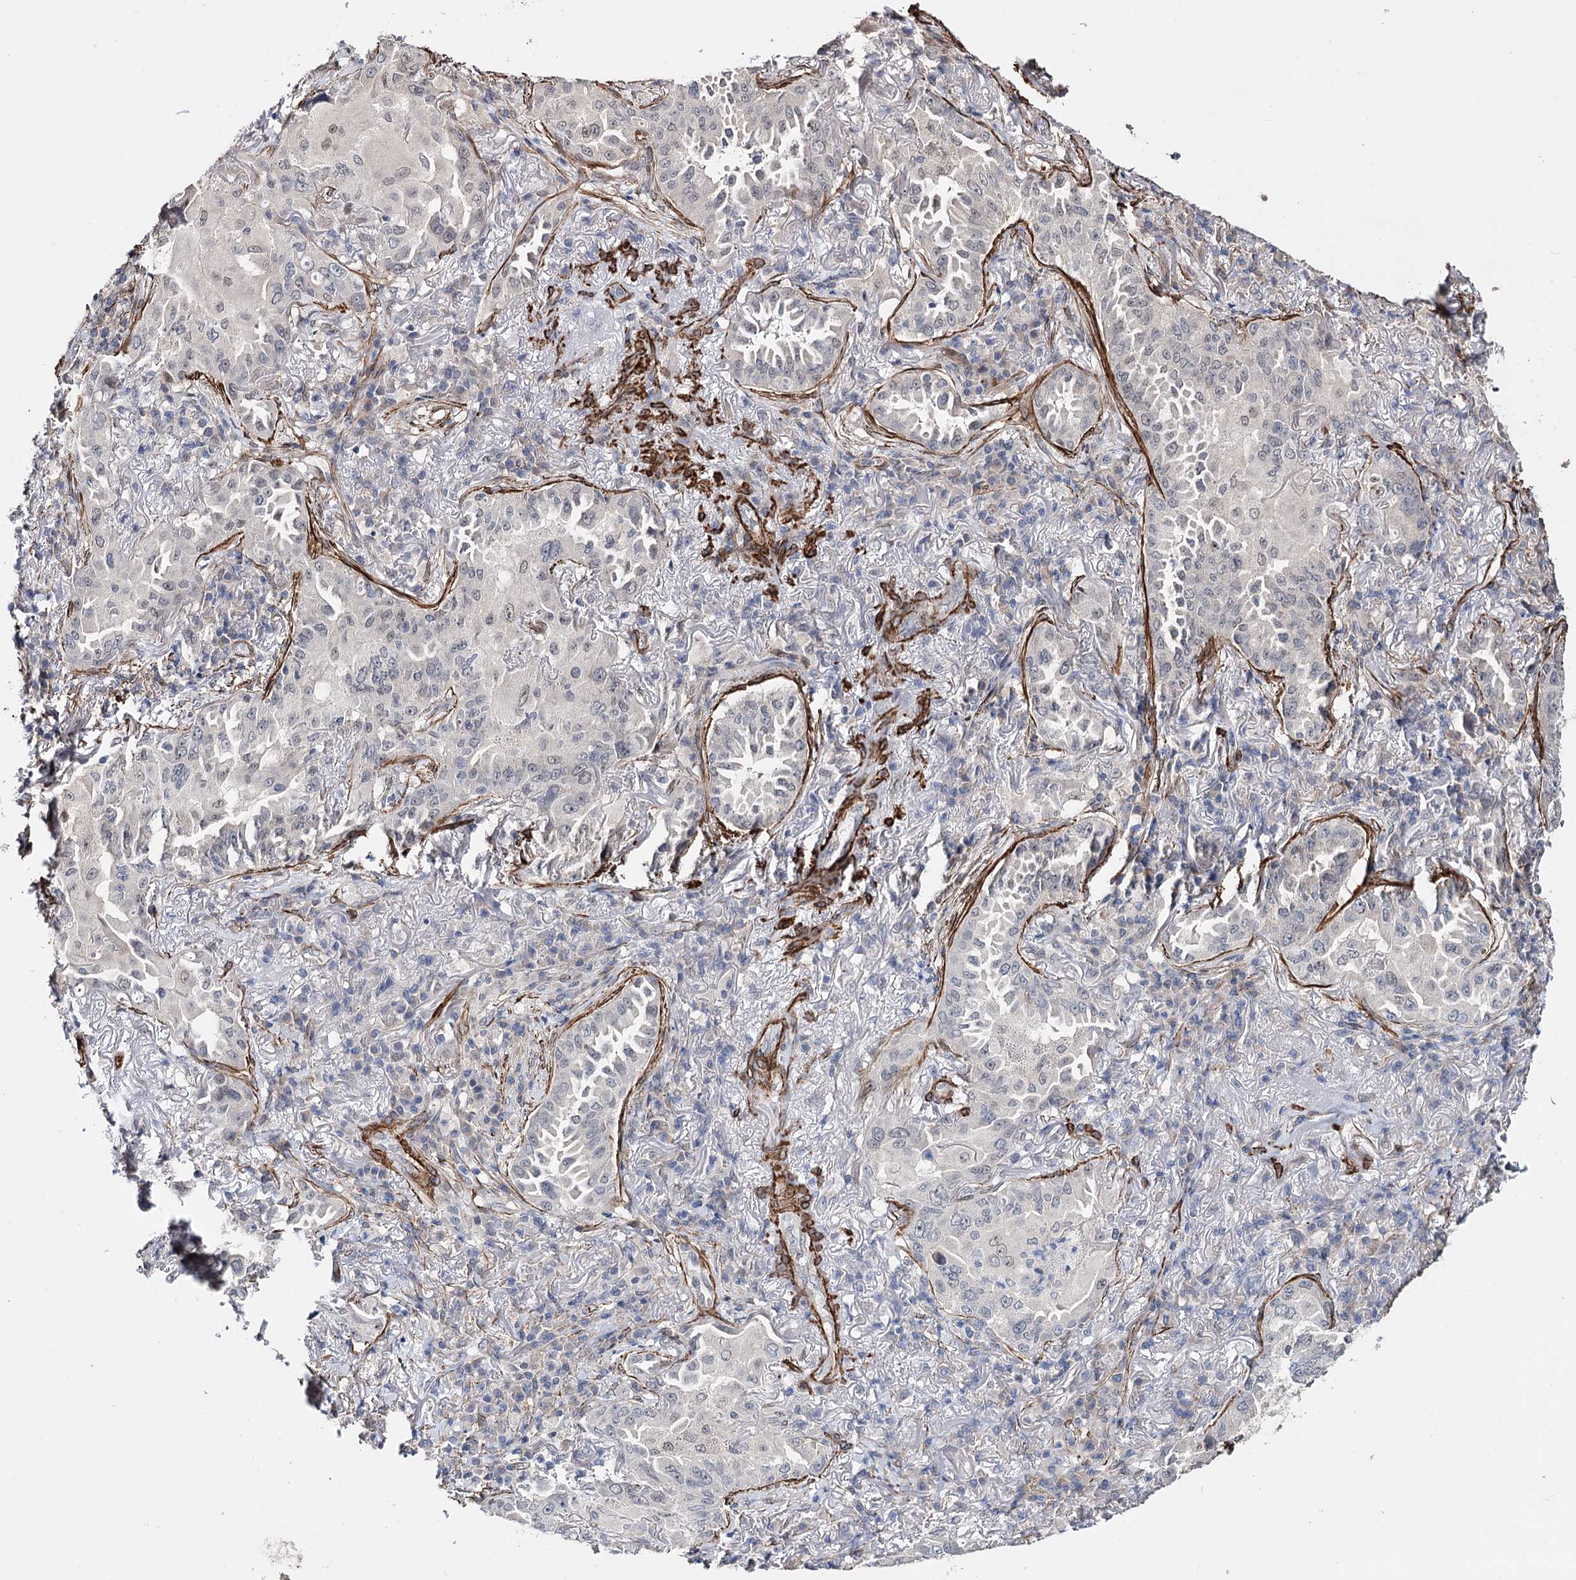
{"staining": {"intensity": "negative", "quantity": "none", "location": "none"}, "tissue": "lung cancer", "cell_type": "Tumor cells", "image_type": "cancer", "snomed": [{"axis": "morphology", "description": "Adenocarcinoma, NOS"}, {"axis": "topography", "description": "Lung"}], "caption": "There is no significant staining in tumor cells of lung adenocarcinoma.", "gene": "CFAP46", "patient": {"sex": "female", "age": 69}}